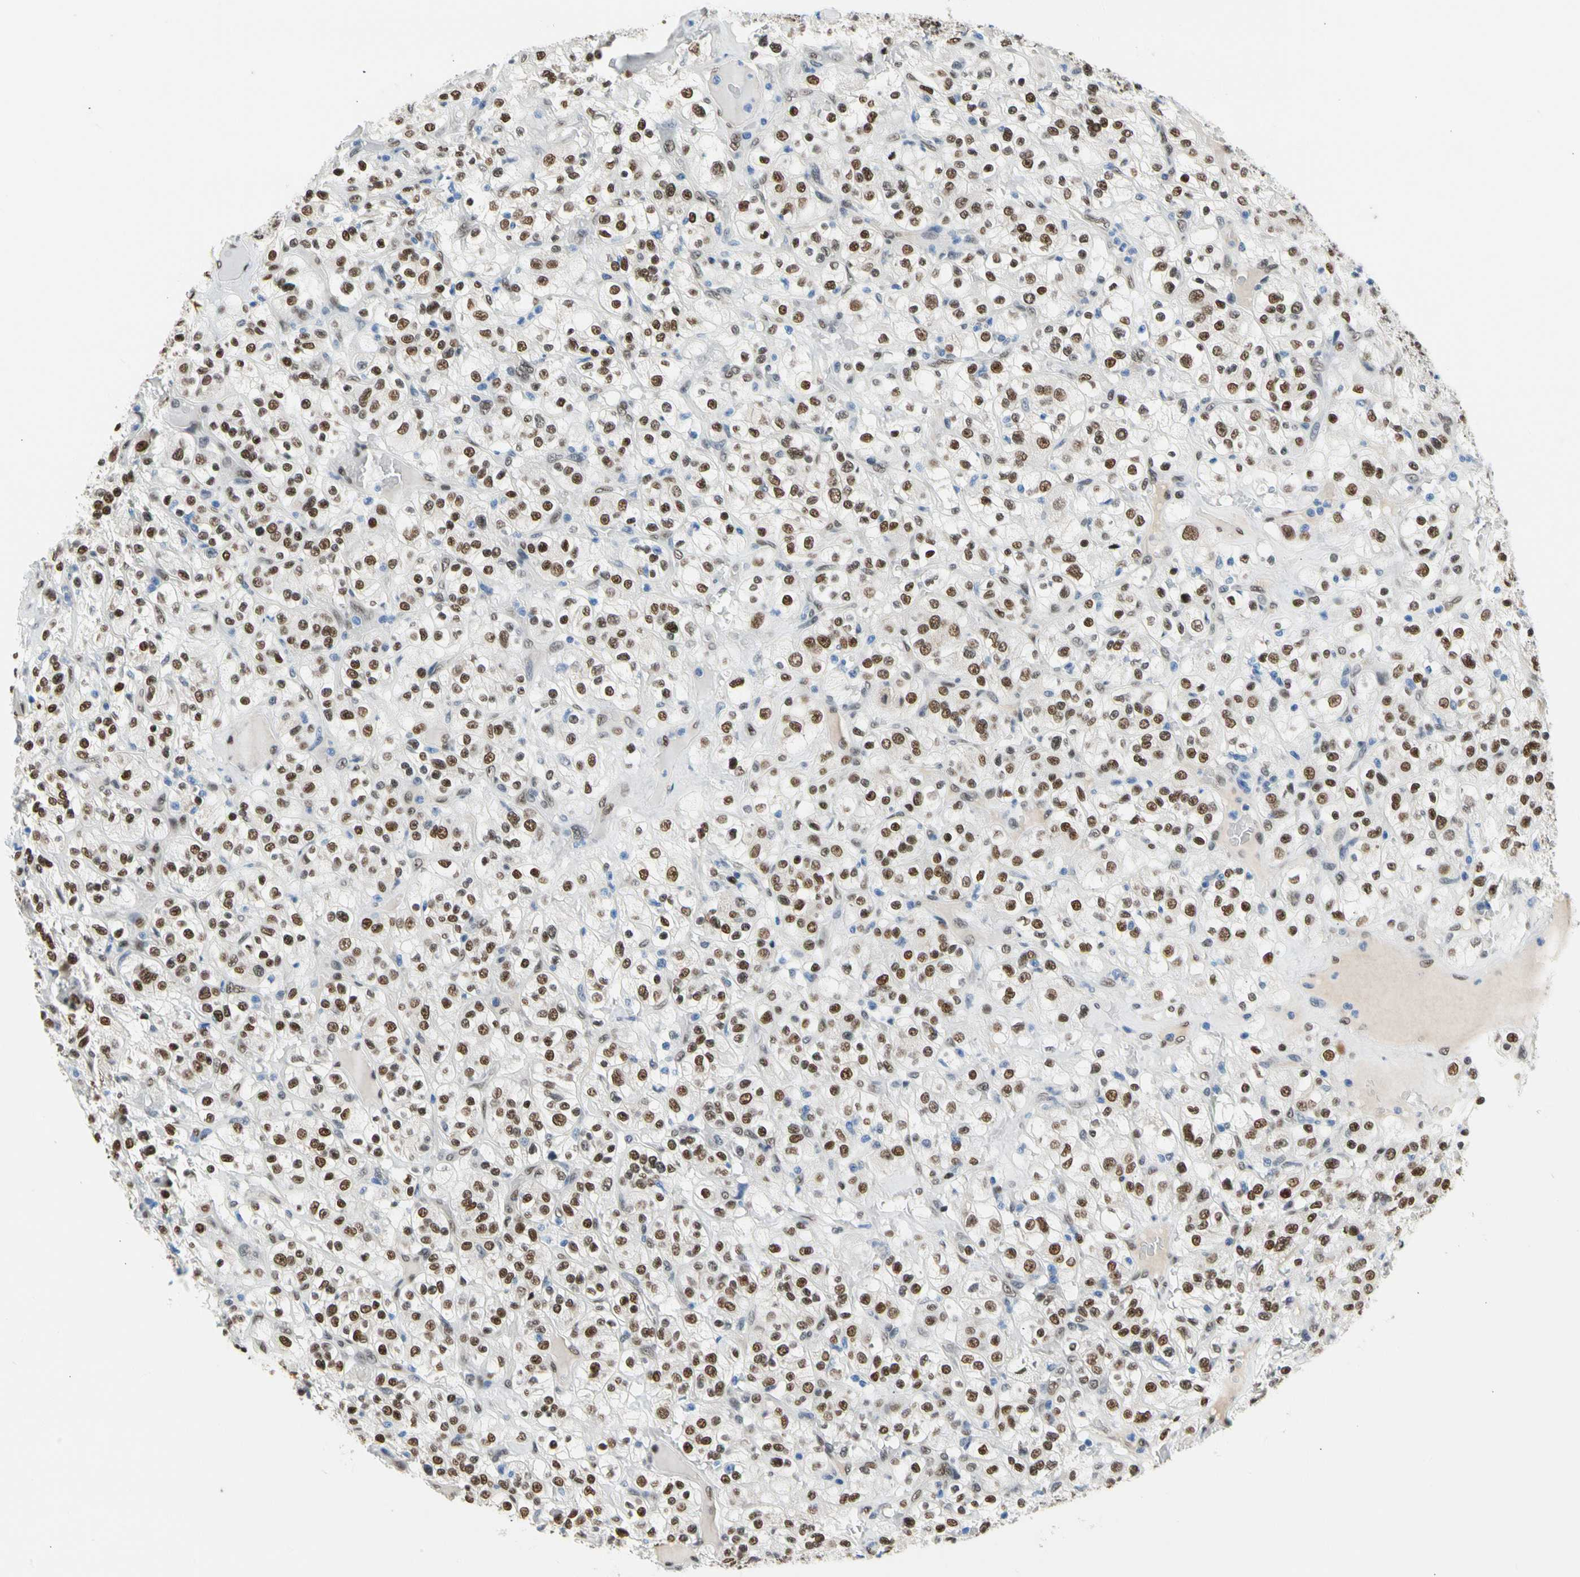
{"staining": {"intensity": "moderate", "quantity": ">75%", "location": "nuclear"}, "tissue": "renal cancer", "cell_type": "Tumor cells", "image_type": "cancer", "snomed": [{"axis": "morphology", "description": "Normal tissue, NOS"}, {"axis": "morphology", "description": "Adenocarcinoma, NOS"}, {"axis": "topography", "description": "Kidney"}], "caption": "Adenocarcinoma (renal) stained with immunohistochemistry (IHC) shows moderate nuclear expression in approximately >75% of tumor cells. (IHC, brightfield microscopy, high magnification).", "gene": "NFIA", "patient": {"sex": "female", "age": 72}}